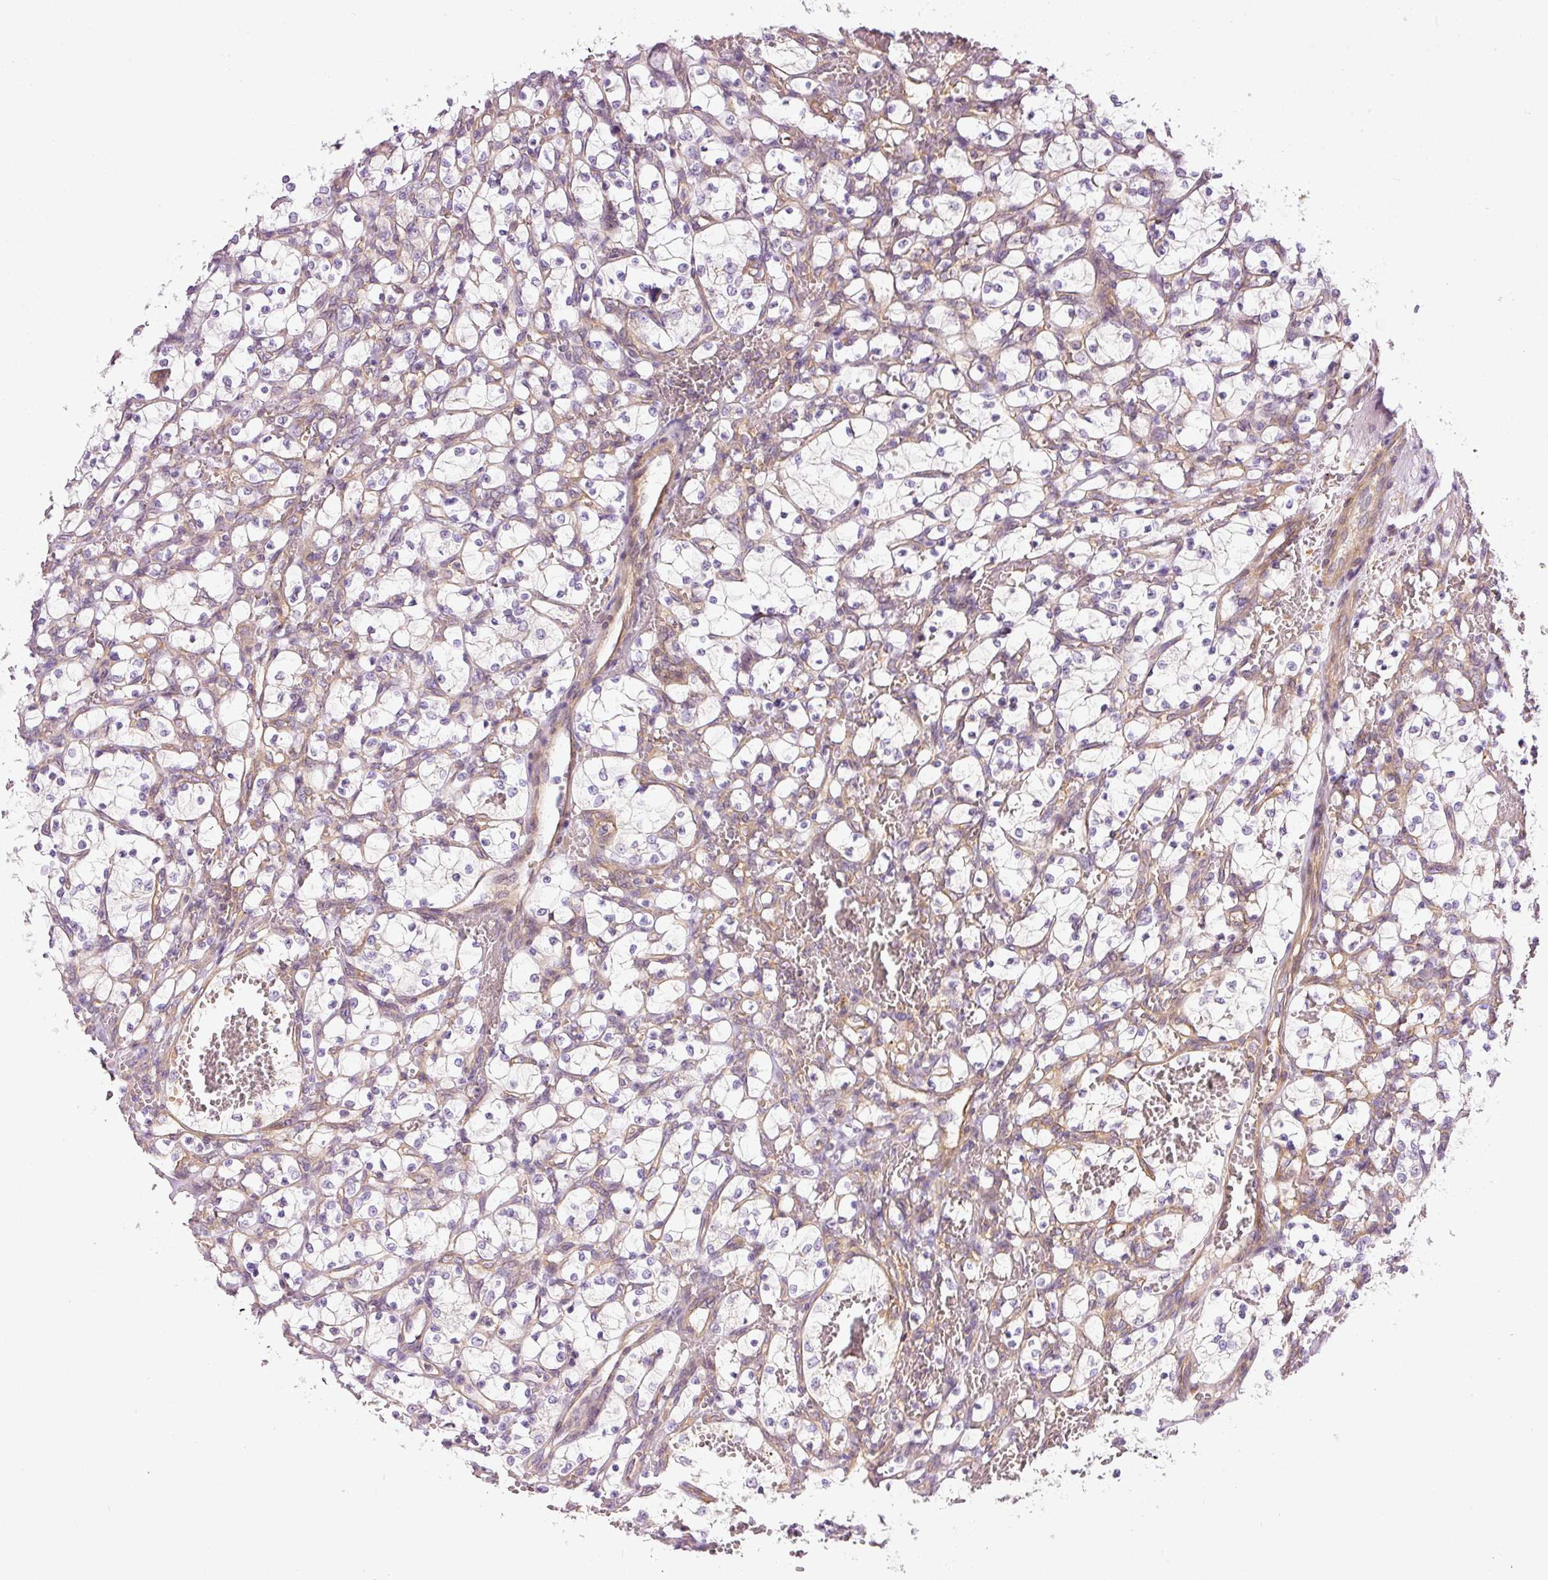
{"staining": {"intensity": "negative", "quantity": "none", "location": "none"}, "tissue": "renal cancer", "cell_type": "Tumor cells", "image_type": "cancer", "snomed": [{"axis": "morphology", "description": "Adenocarcinoma, NOS"}, {"axis": "topography", "description": "Kidney"}], "caption": "Tumor cells are negative for protein expression in human renal cancer. Brightfield microscopy of immunohistochemistry (IHC) stained with DAB (brown) and hematoxylin (blue), captured at high magnification.", "gene": "TBC1D2B", "patient": {"sex": "female", "age": 69}}